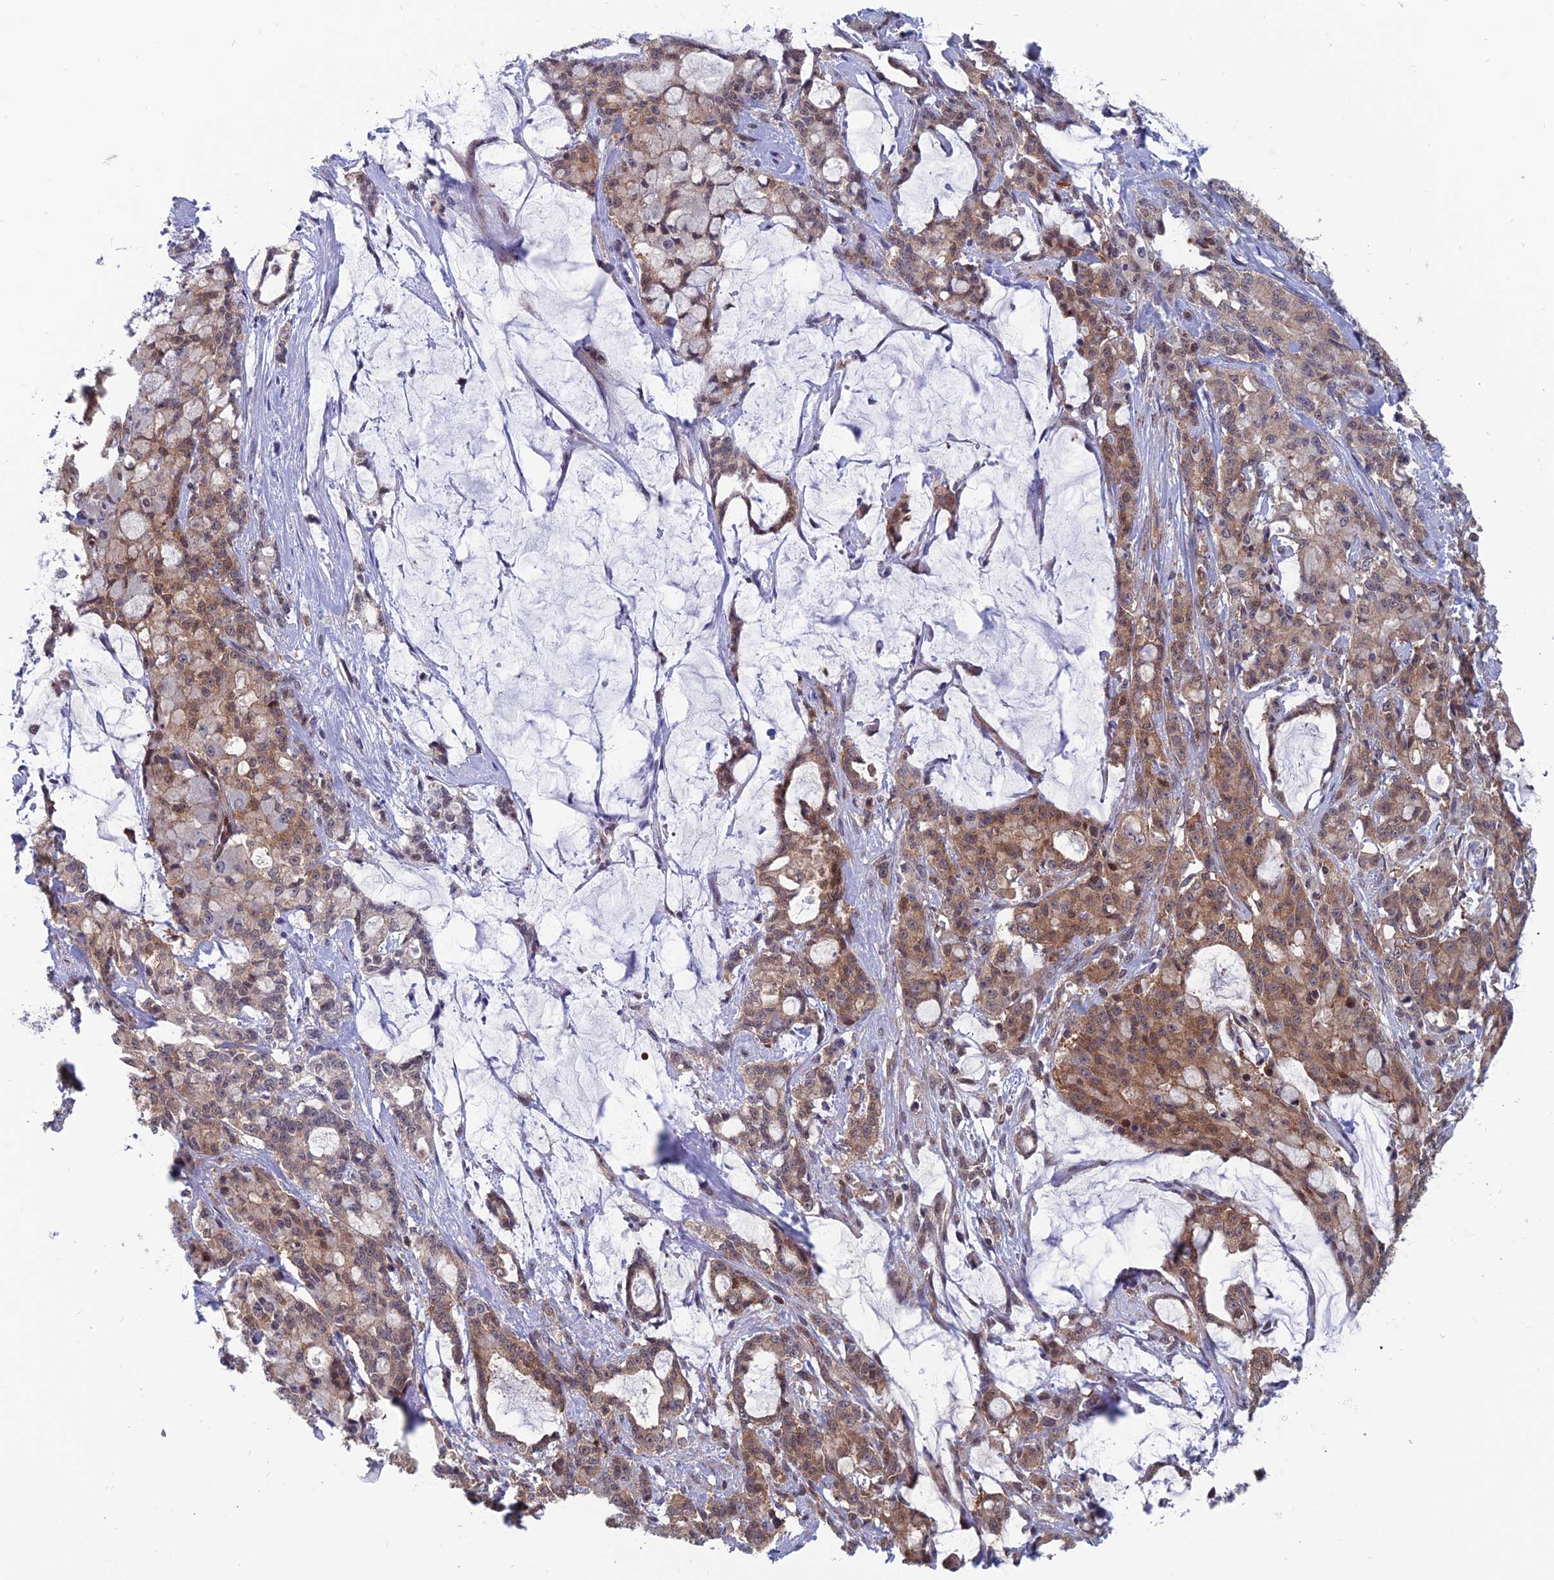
{"staining": {"intensity": "moderate", "quantity": ">75%", "location": "cytoplasmic/membranous,nuclear"}, "tissue": "pancreatic cancer", "cell_type": "Tumor cells", "image_type": "cancer", "snomed": [{"axis": "morphology", "description": "Adenocarcinoma, NOS"}, {"axis": "topography", "description": "Pancreas"}], "caption": "Tumor cells demonstrate moderate cytoplasmic/membranous and nuclear positivity in about >75% of cells in pancreatic cancer.", "gene": "IGBP1", "patient": {"sex": "female", "age": 73}}